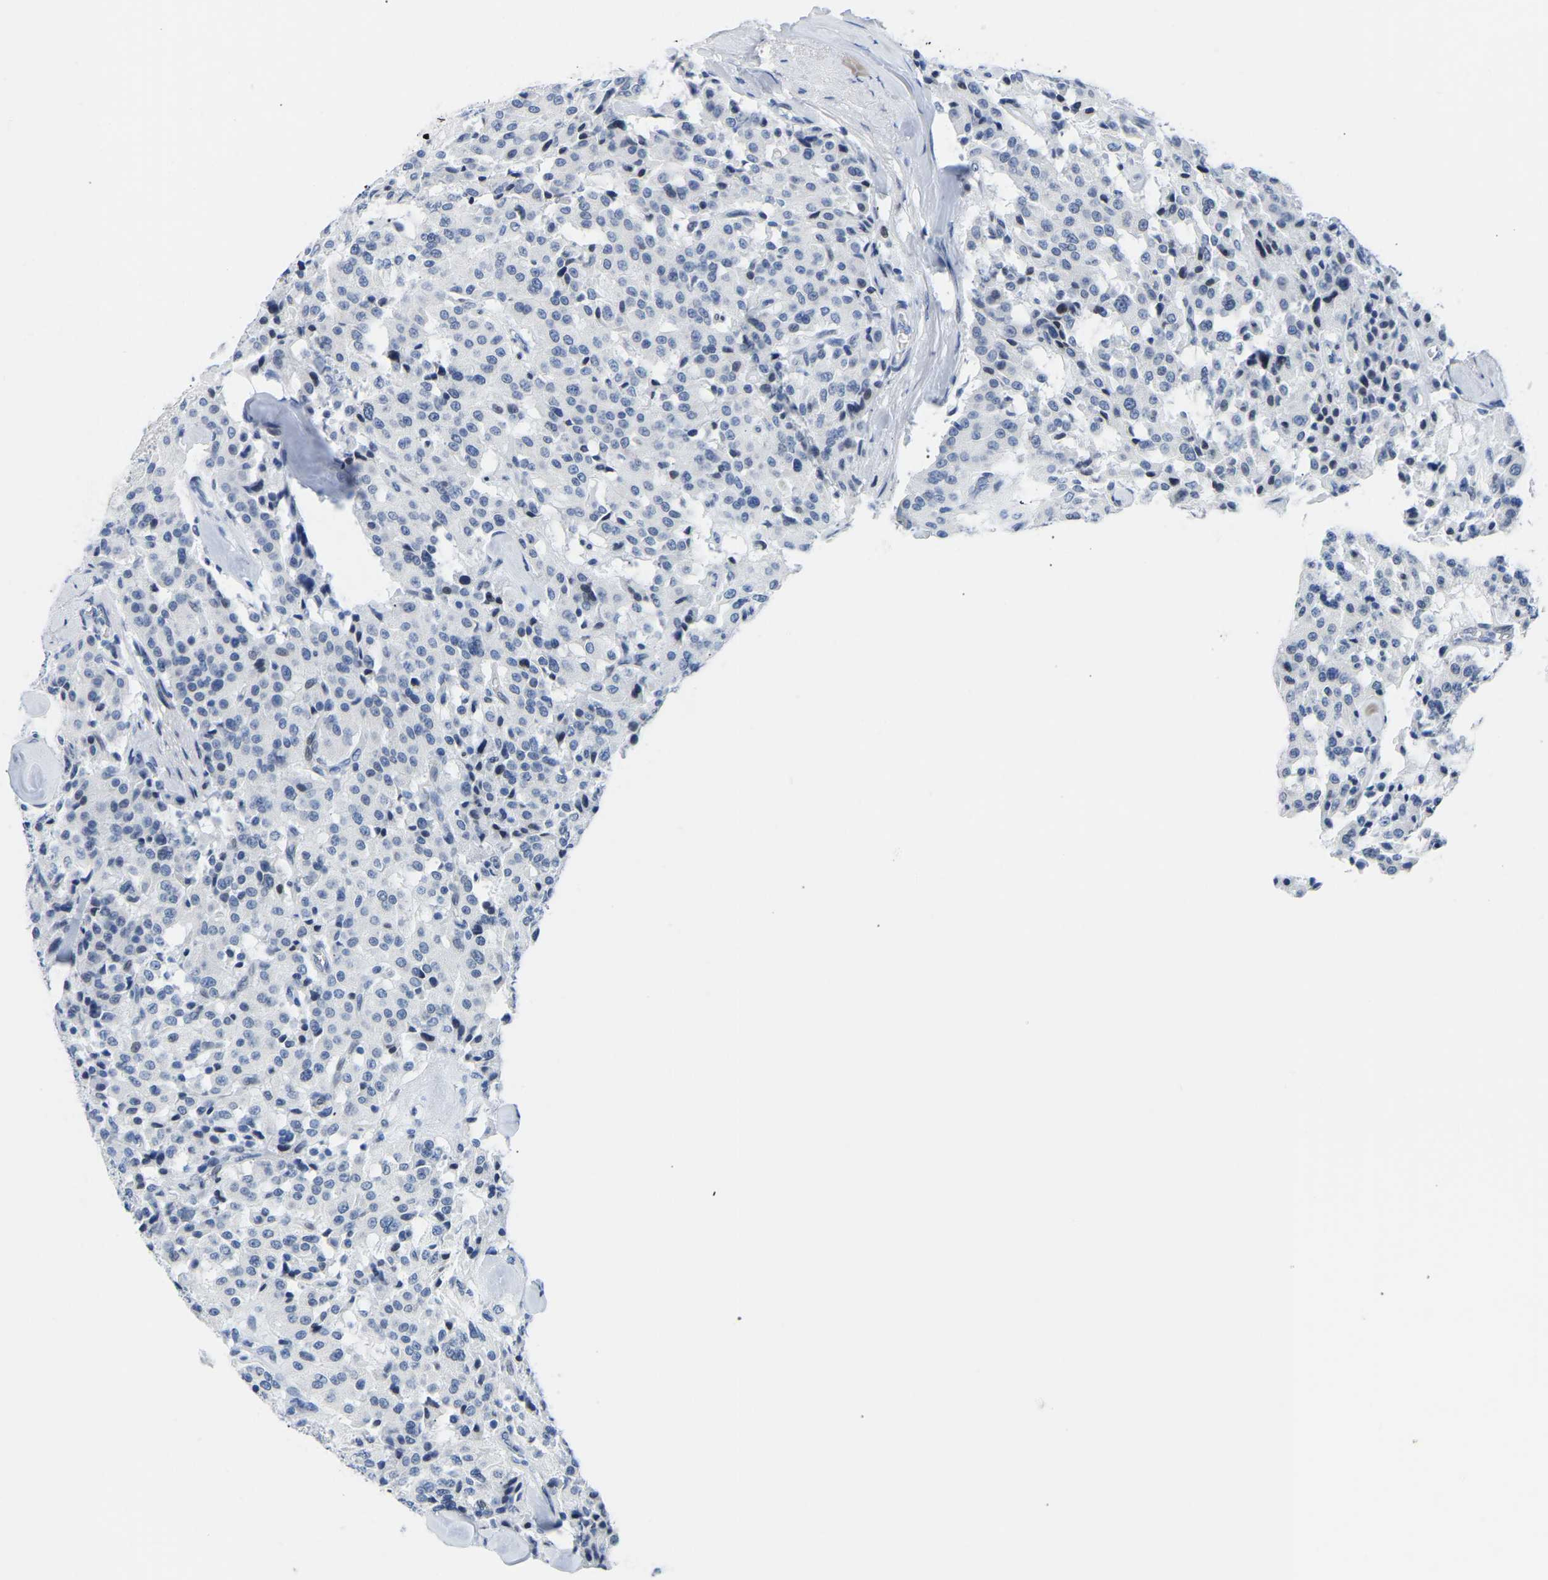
{"staining": {"intensity": "negative", "quantity": "none", "location": "none"}, "tissue": "carcinoid", "cell_type": "Tumor cells", "image_type": "cancer", "snomed": [{"axis": "morphology", "description": "Carcinoid, malignant, NOS"}, {"axis": "topography", "description": "Lung"}], "caption": "Protein analysis of malignant carcinoid reveals no significant staining in tumor cells.", "gene": "UPK3A", "patient": {"sex": "male", "age": 30}}